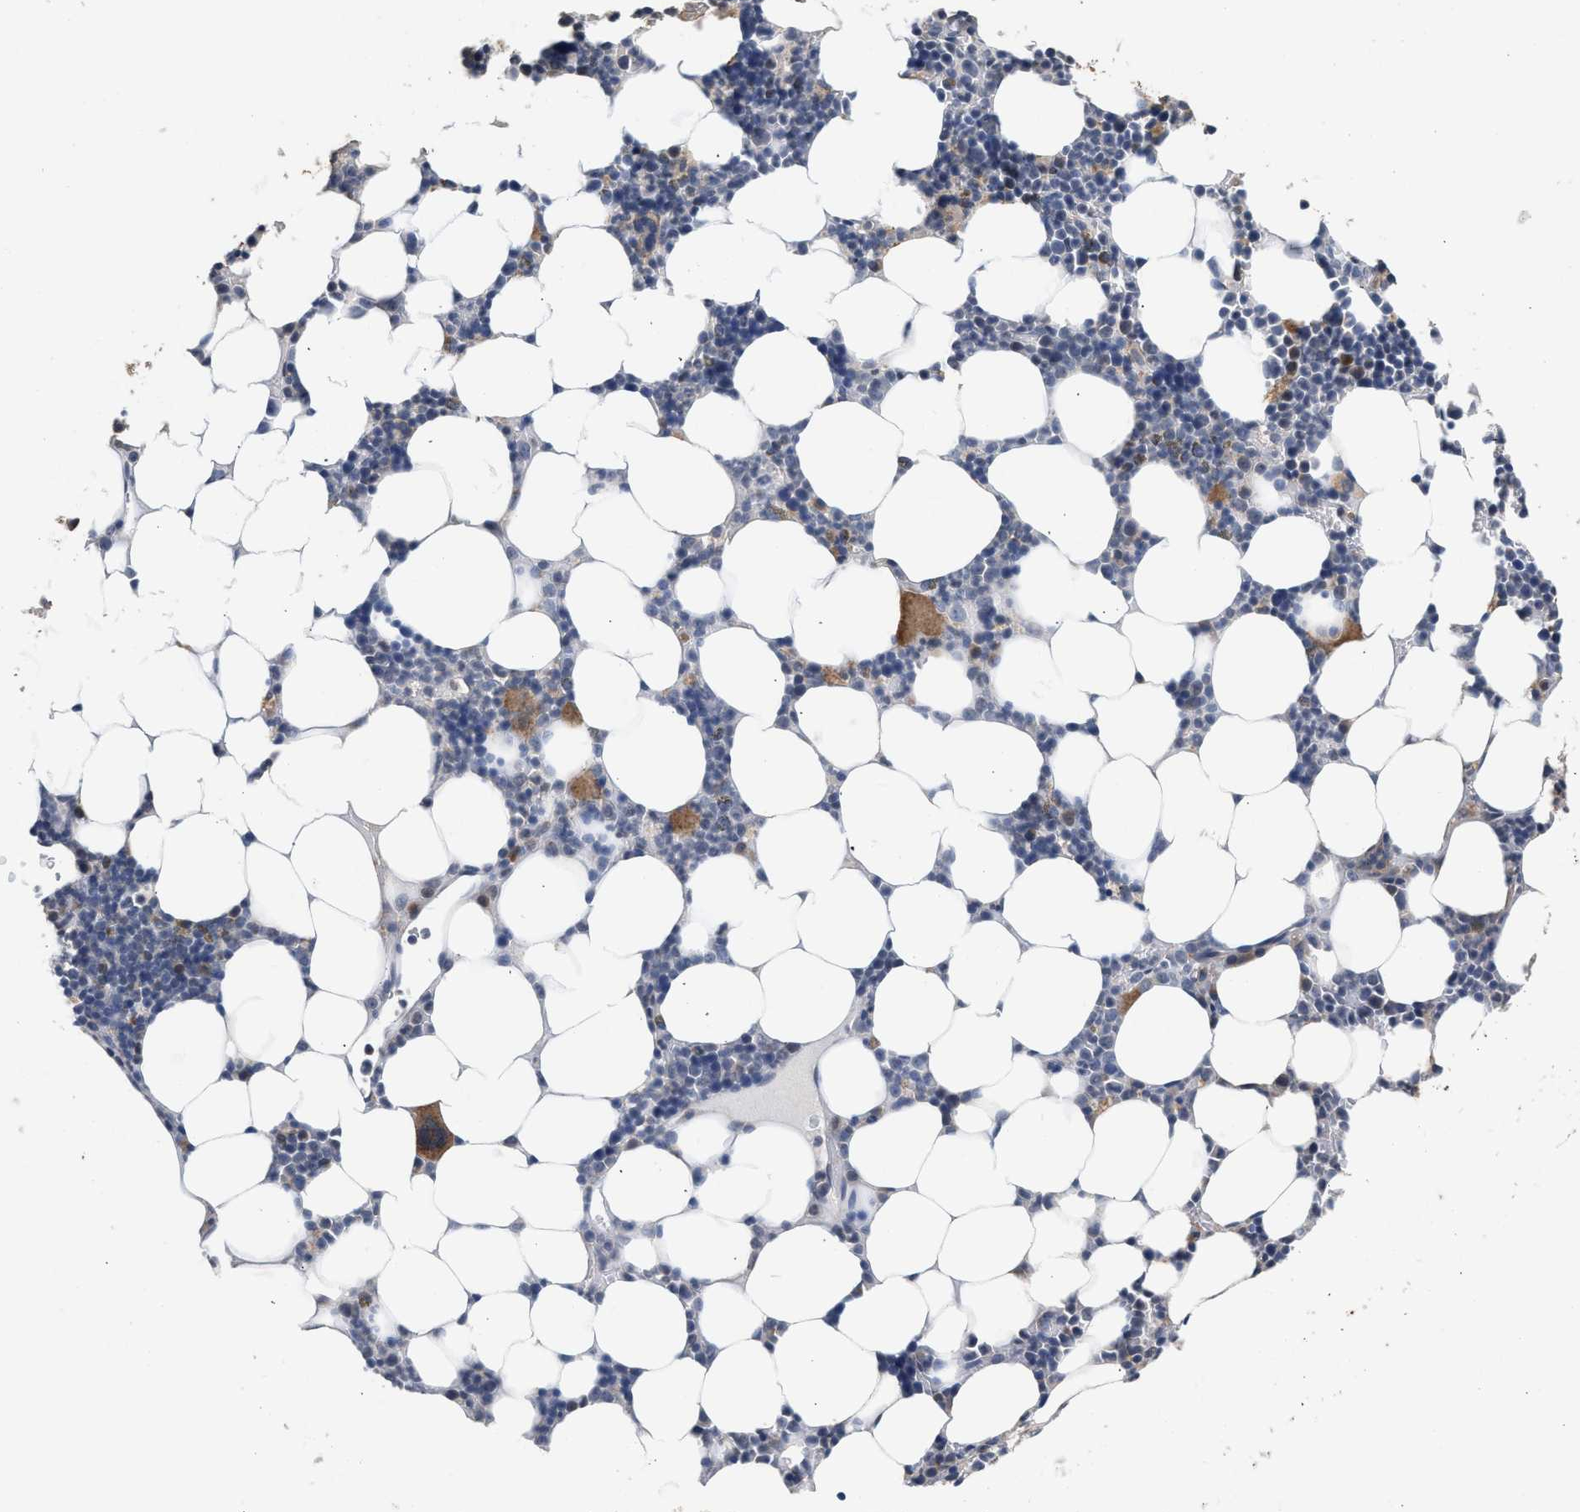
{"staining": {"intensity": "weak", "quantity": ">75%", "location": "cytoplasmic/membranous"}, "tissue": "bone marrow", "cell_type": "Hematopoietic cells", "image_type": "normal", "snomed": [{"axis": "morphology", "description": "Normal tissue, NOS"}, {"axis": "topography", "description": "Bone marrow"}], "caption": "A high-resolution micrograph shows immunohistochemistry (IHC) staining of benign bone marrow, which shows weak cytoplasmic/membranous positivity in about >75% of hematopoietic cells.", "gene": "CSF3R", "patient": {"sex": "female", "age": 73}}